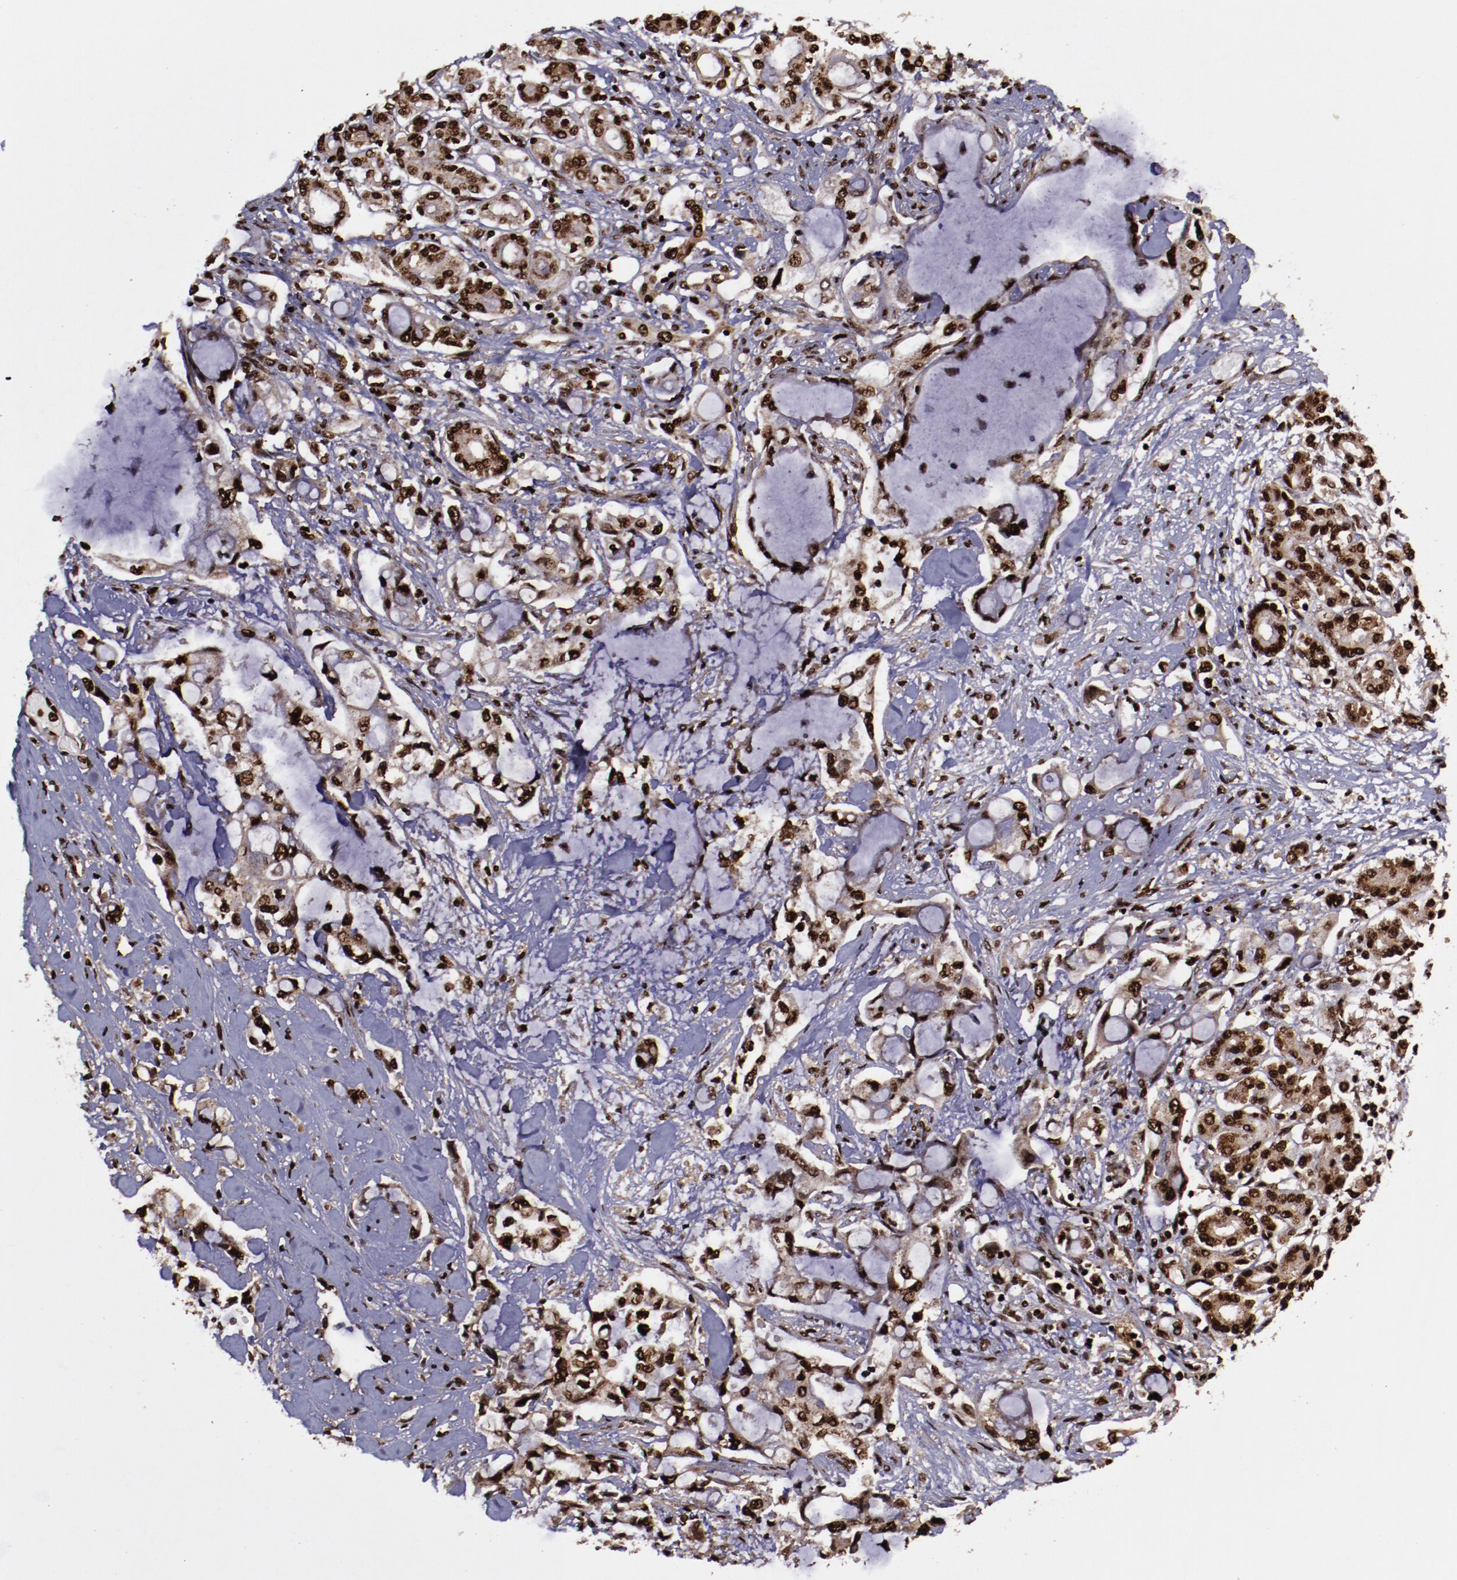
{"staining": {"intensity": "moderate", "quantity": ">75%", "location": "cytoplasmic/membranous,nuclear"}, "tissue": "pancreatic cancer", "cell_type": "Tumor cells", "image_type": "cancer", "snomed": [{"axis": "morphology", "description": "Adenocarcinoma, NOS"}, {"axis": "topography", "description": "Pancreas"}], "caption": "Human pancreatic adenocarcinoma stained with a protein marker demonstrates moderate staining in tumor cells.", "gene": "SNW1", "patient": {"sex": "female", "age": 70}}